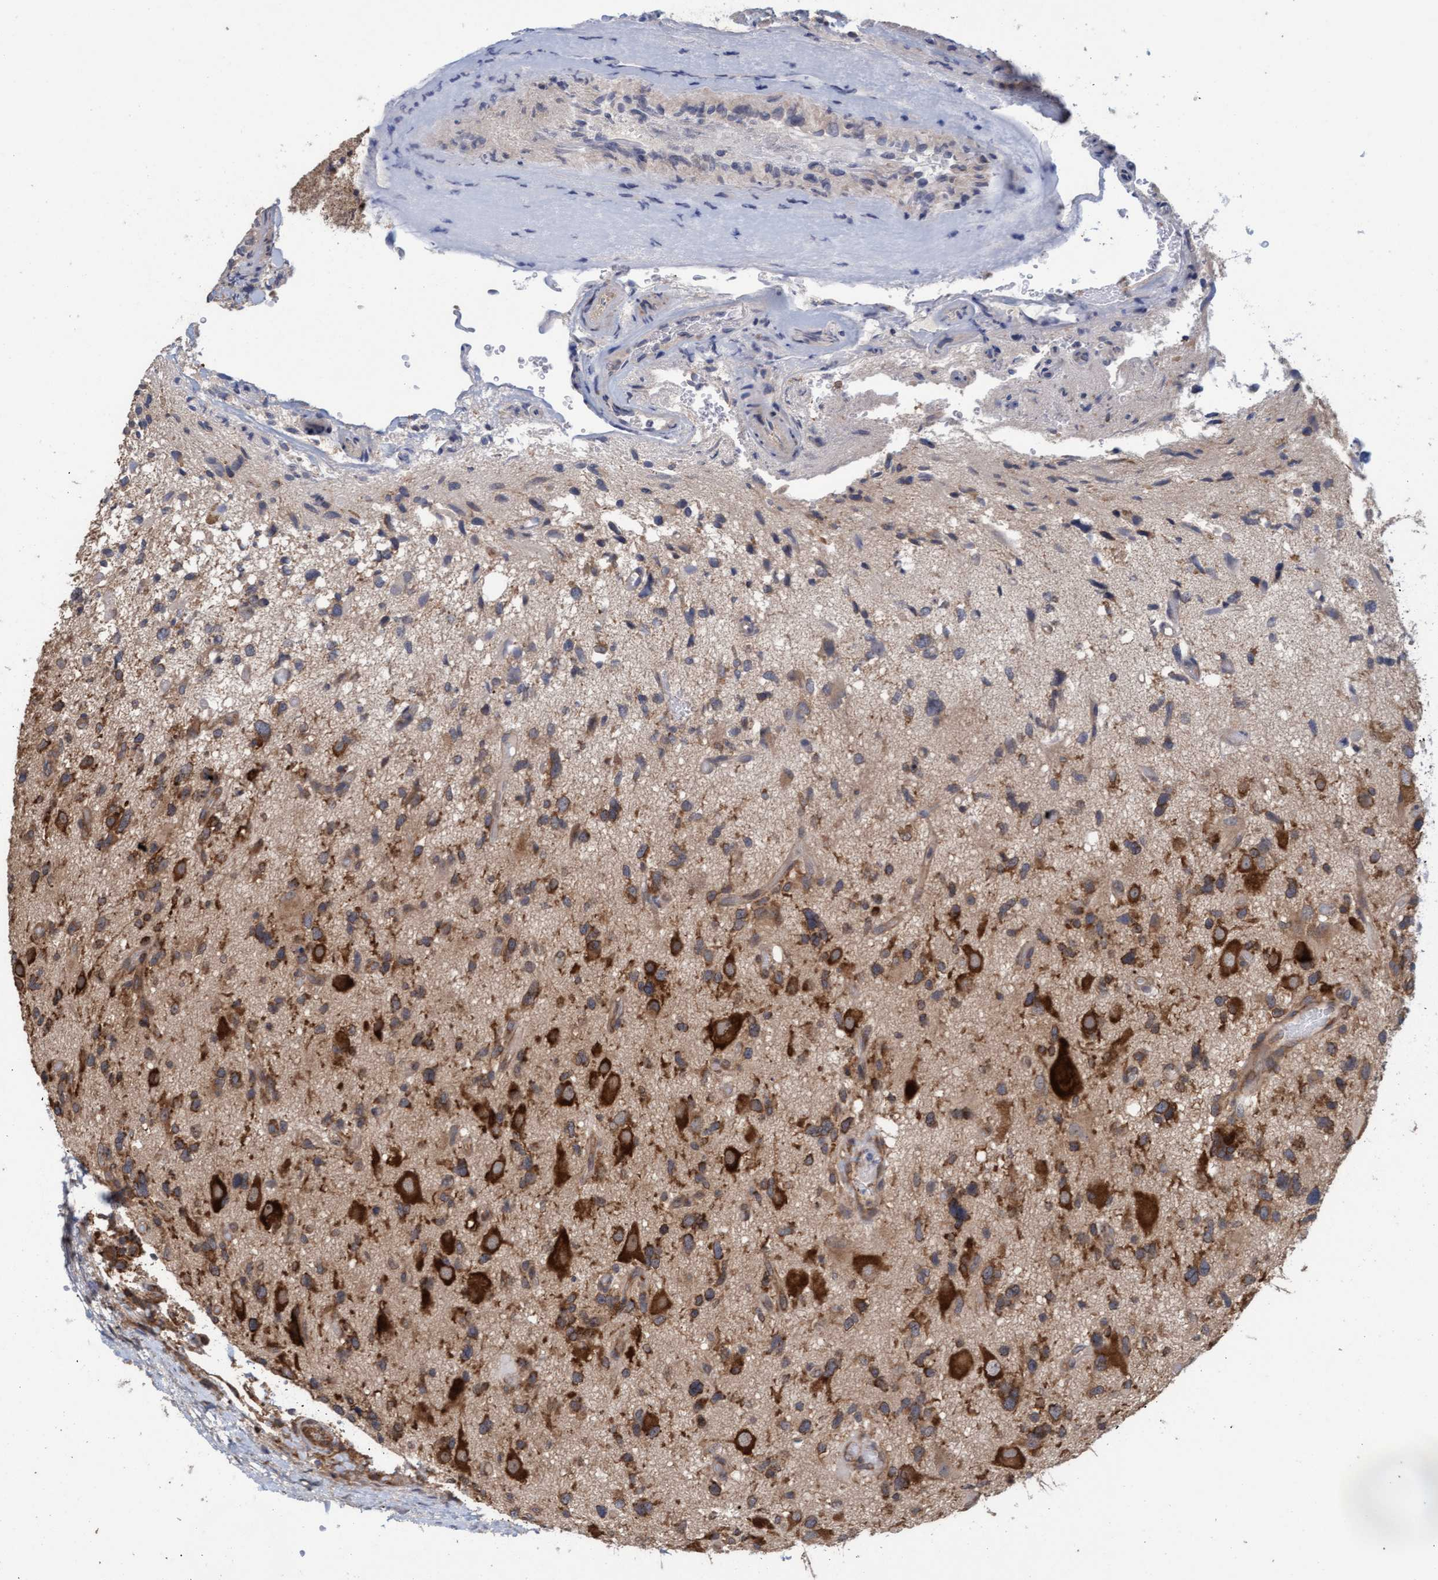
{"staining": {"intensity": "moderate", "quantity": ">75%", "location": "cytoplasmic/membranous"}, "tissue": "glioma", "cell_type": "Tumor cells", "image_type": "cancer", "snomed": [{"axis": "morphology", "description": "Glioma, malignant, High grade"}, {"axis": "topography", "description": "Brain"}], "caption": "High-power microscopy captured an immunohistochemistry (IHC) photomicrograph of glioma, revealing moderate cytoplasmic/membranous positivity in approximately >75% of tumor cells. The staining was performed using DAB (3,3'-diaminobenzidine) to visualize the protein expression in brown, while the nuclei were stained in blue with hematoxylin (Magnification: 20x).", "gene": "FXR2", "patient": {"sex": "male", "age": 33}}